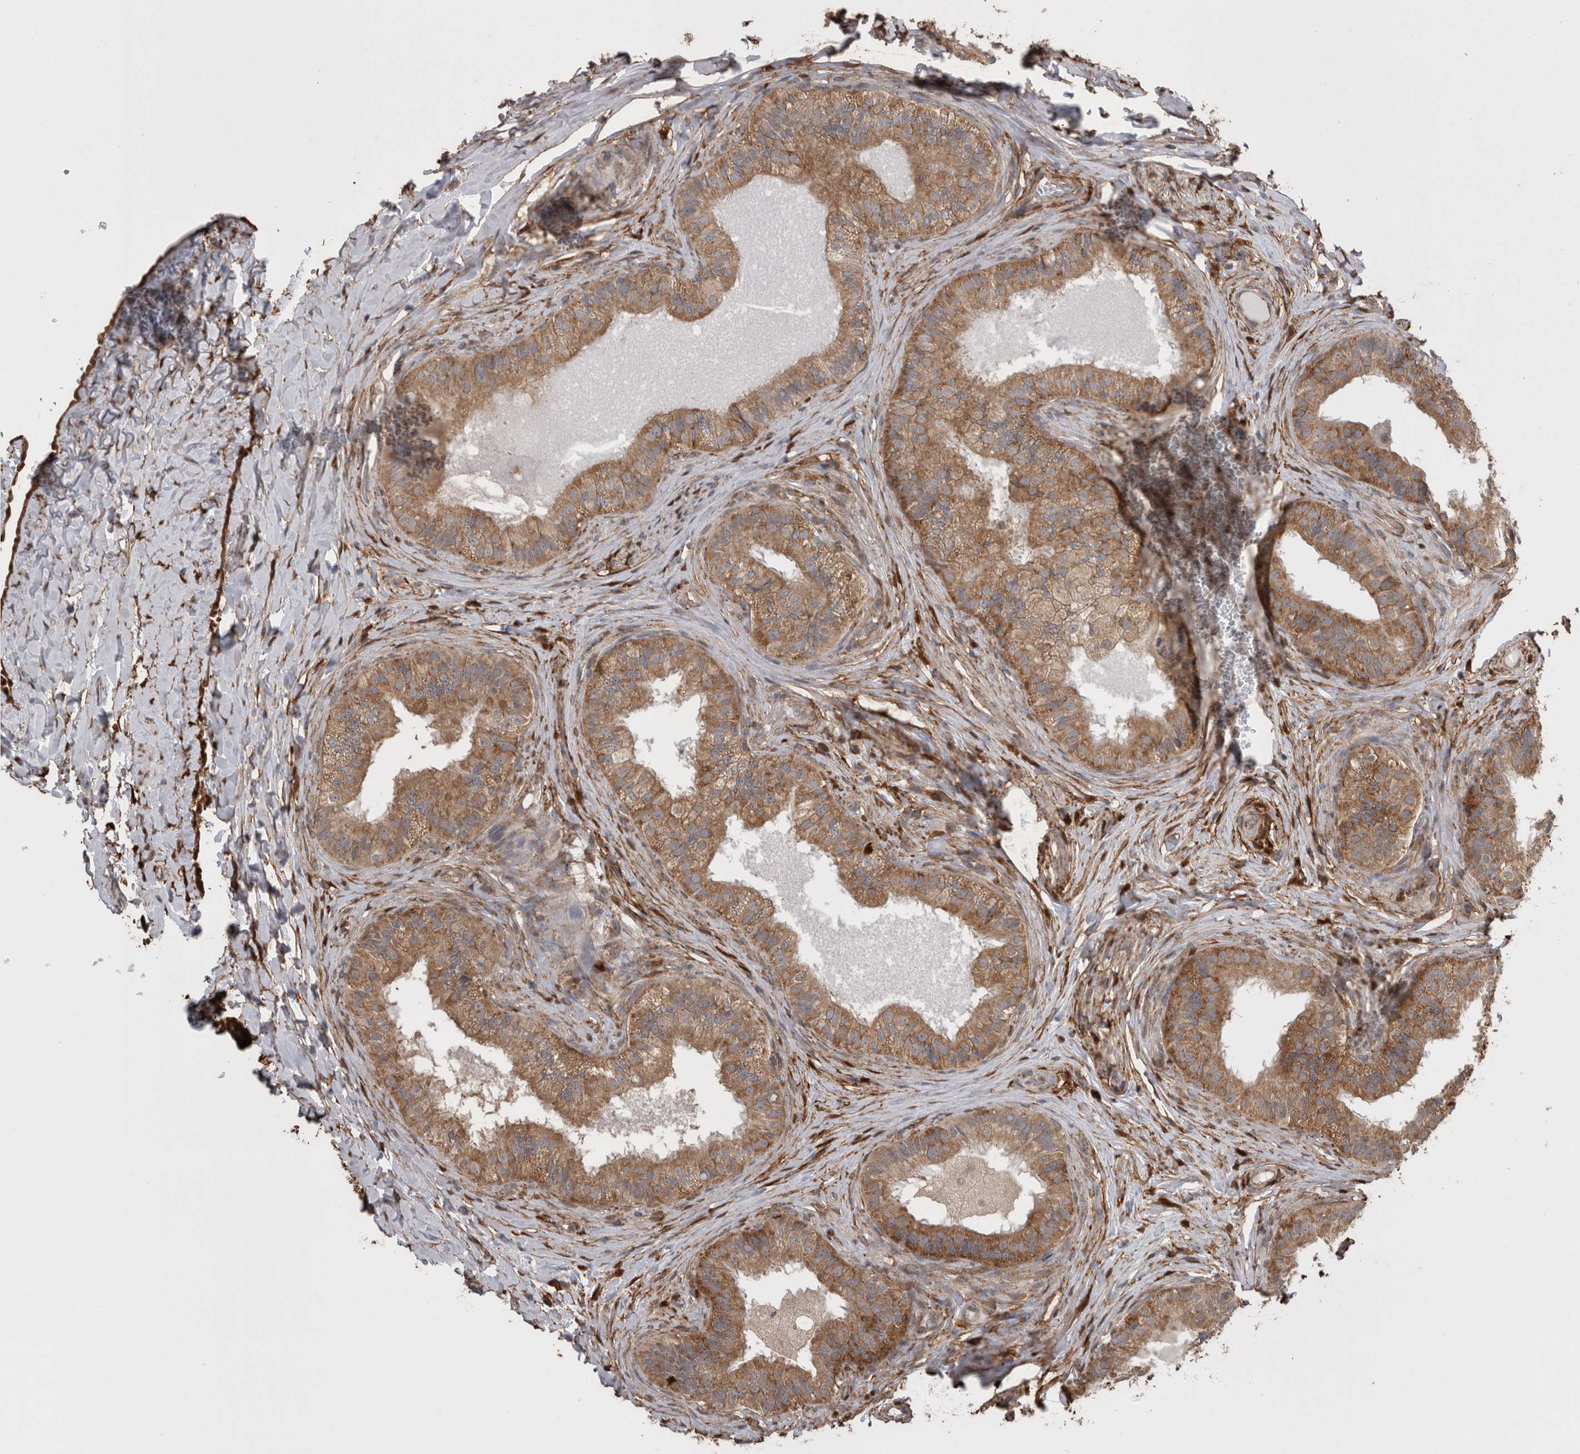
{"staining": {"intensity": "moderate", "quantity": ">75%", "location": "cytoplasmic/membranous"}, "tissue": "epididymis", "cell_type": "Glandular cells", "image_type": "normal", "snomed": [{"axis": "morphology", "description": "Normal tissue, NOS"}, {"axis": "topography", "description": "Epididymis"}], "caption": "Protein expression by immunohistochemistry reveals moderate cytoplasmic/membranous positivity in about >75% of glandular cells in benign epididymis.", "gene": "DDX6", "patient": {"sex": "male", "age": 49}}